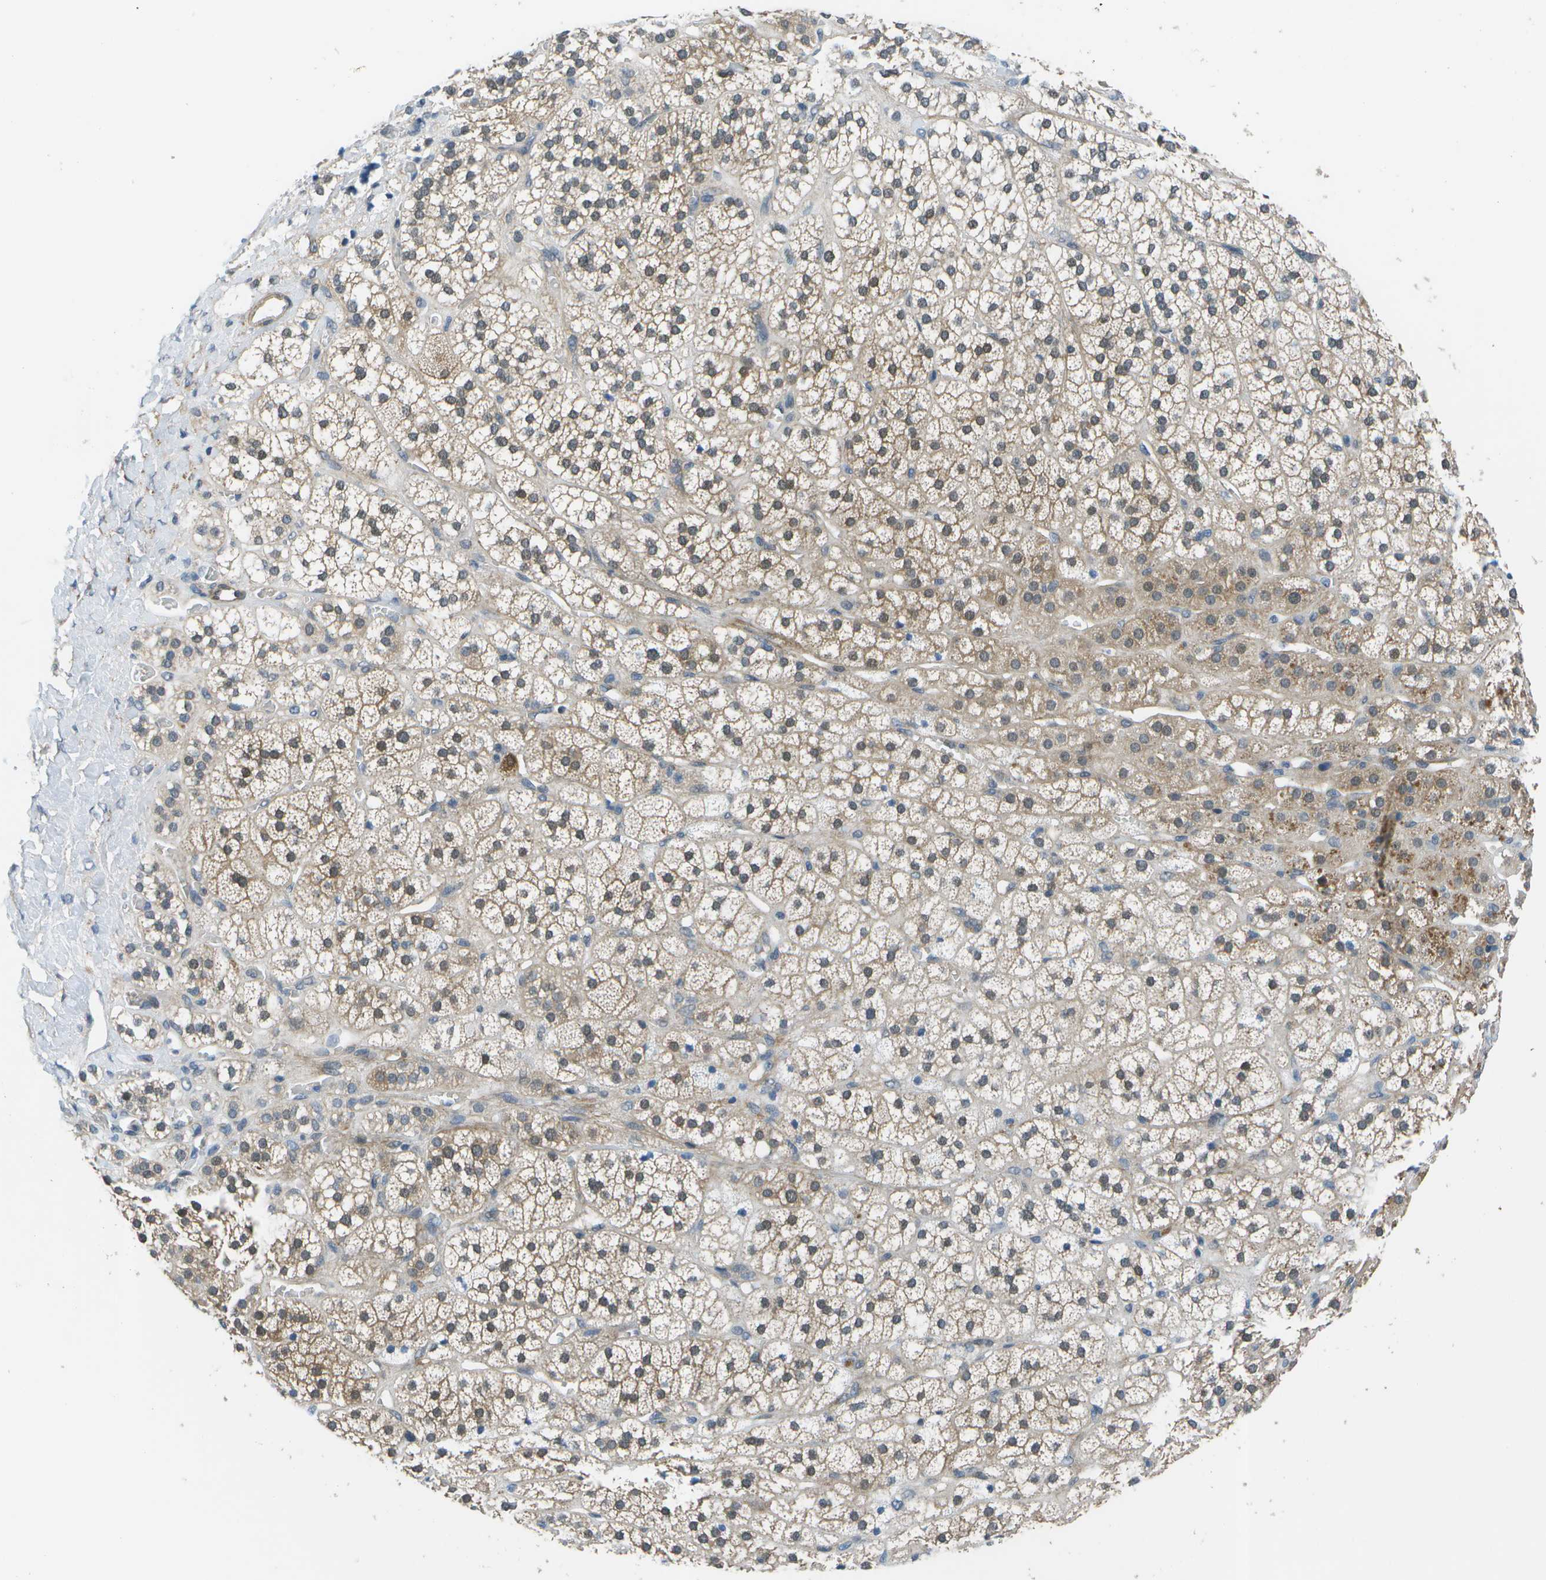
{"staining": {"intensity": "moderate", "quantity": ">75%", "location": "cytoplasmic/membranous,nuclear"}, "tissue": "adrenal gland", "cell_type": "Glandular cells", "image_type": "normal", "snomed": [{"axis": "morphology", "description": "Normal tissue, NOS"}, {"axis": "topography", "description": "Adrenal gland"}], "caption": "An image of adrenal gland stained for a protein demonstrates moderate cytoplasmic/membranous,nuclear brown staining in glandular cells.", "gene": "ENPP5", "patient": {"sex": "male", "age": 56}}